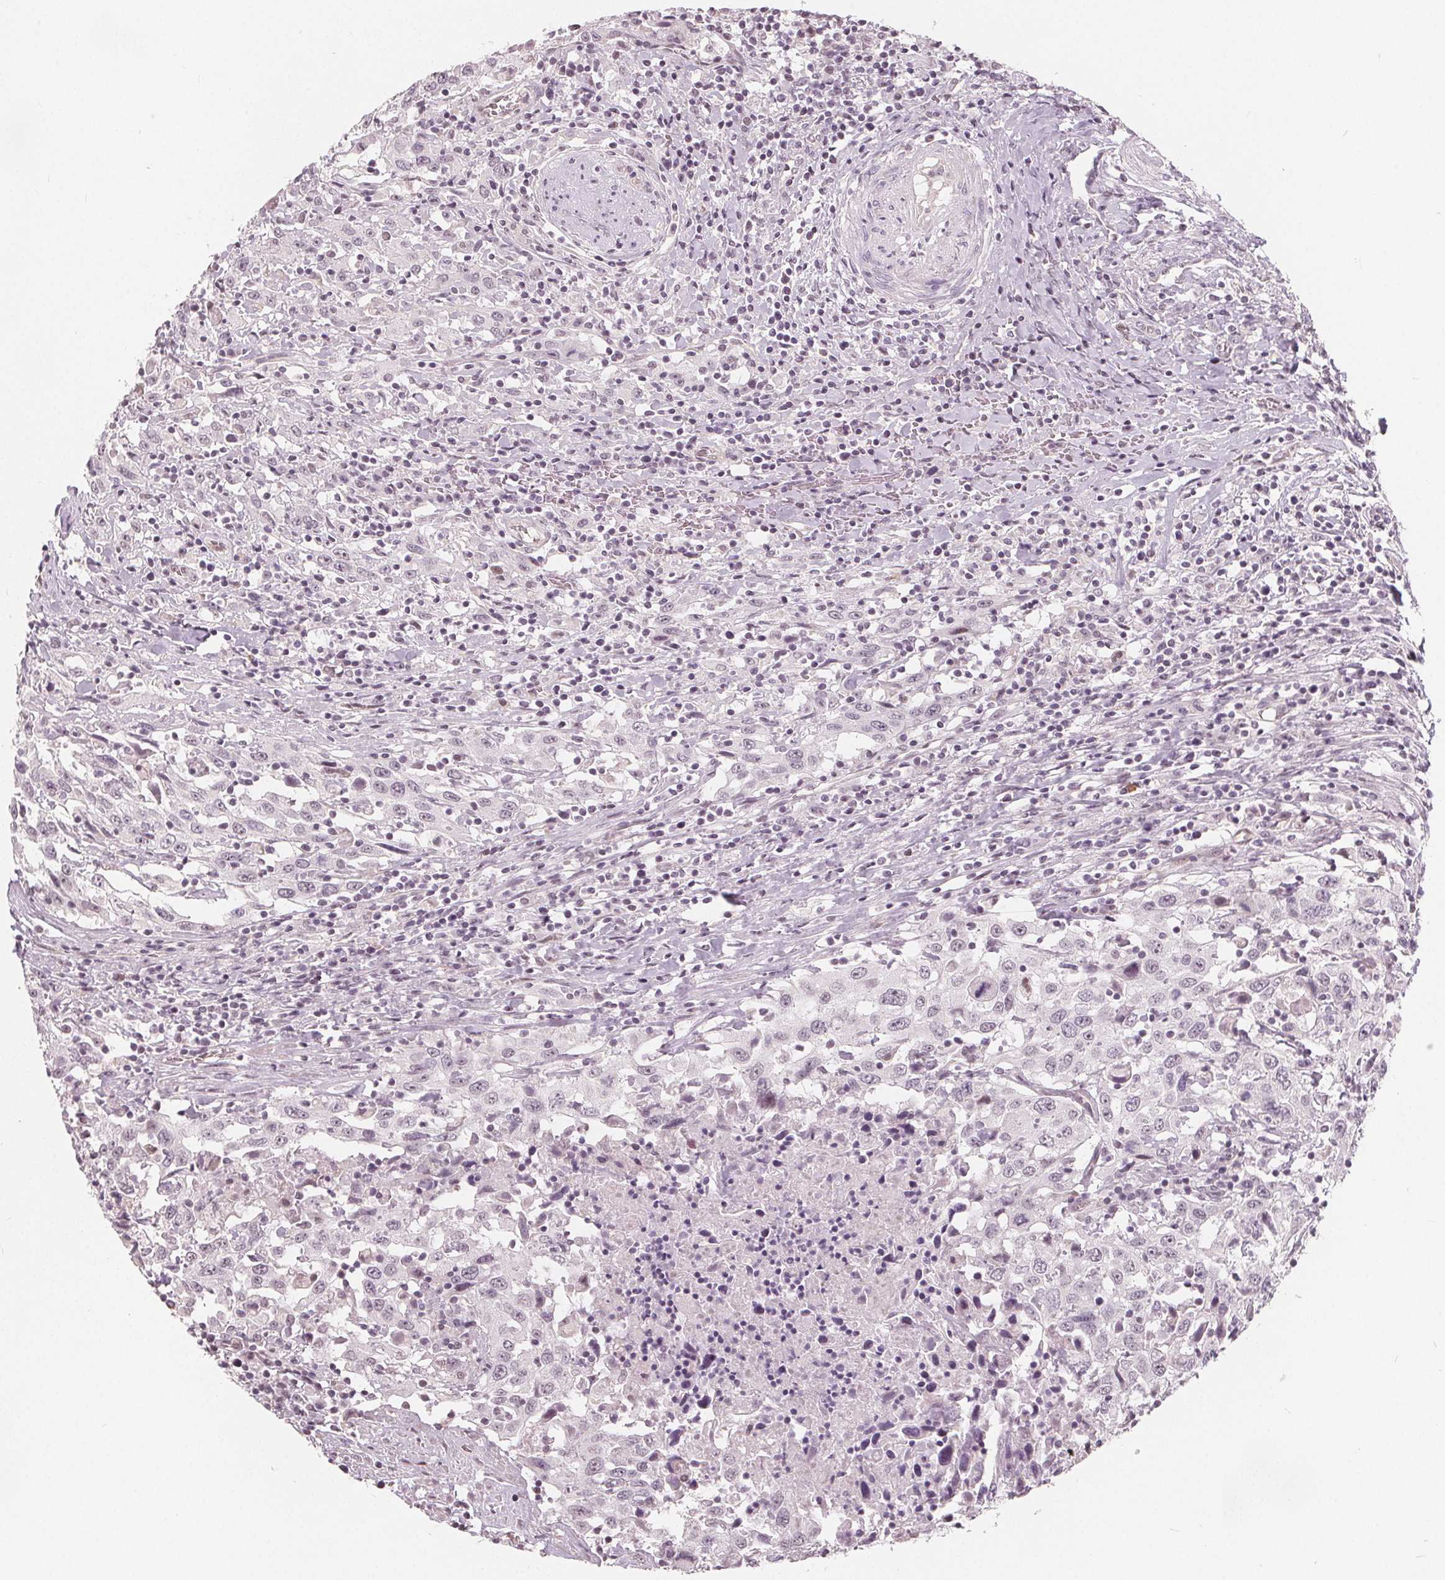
{"staining": {"intensity": "weak", "quantity": "<25%", "location": "nuclear"}, "tissue": "urothelial cancer", "cell_type": "Tumor cells", "image_type": "cancer", "snomed": [{"axis": "morphology", "description": "Urothelial carcinoma, High grade"}, {"axis": "topography", "description": "Urinary bladder"}], "caption": "A photomicrograph of human urothelial cancer is negative for staining in tumor cells.", "gene": "NUP210L", "patient": {"sex": "male", "age": 61}}